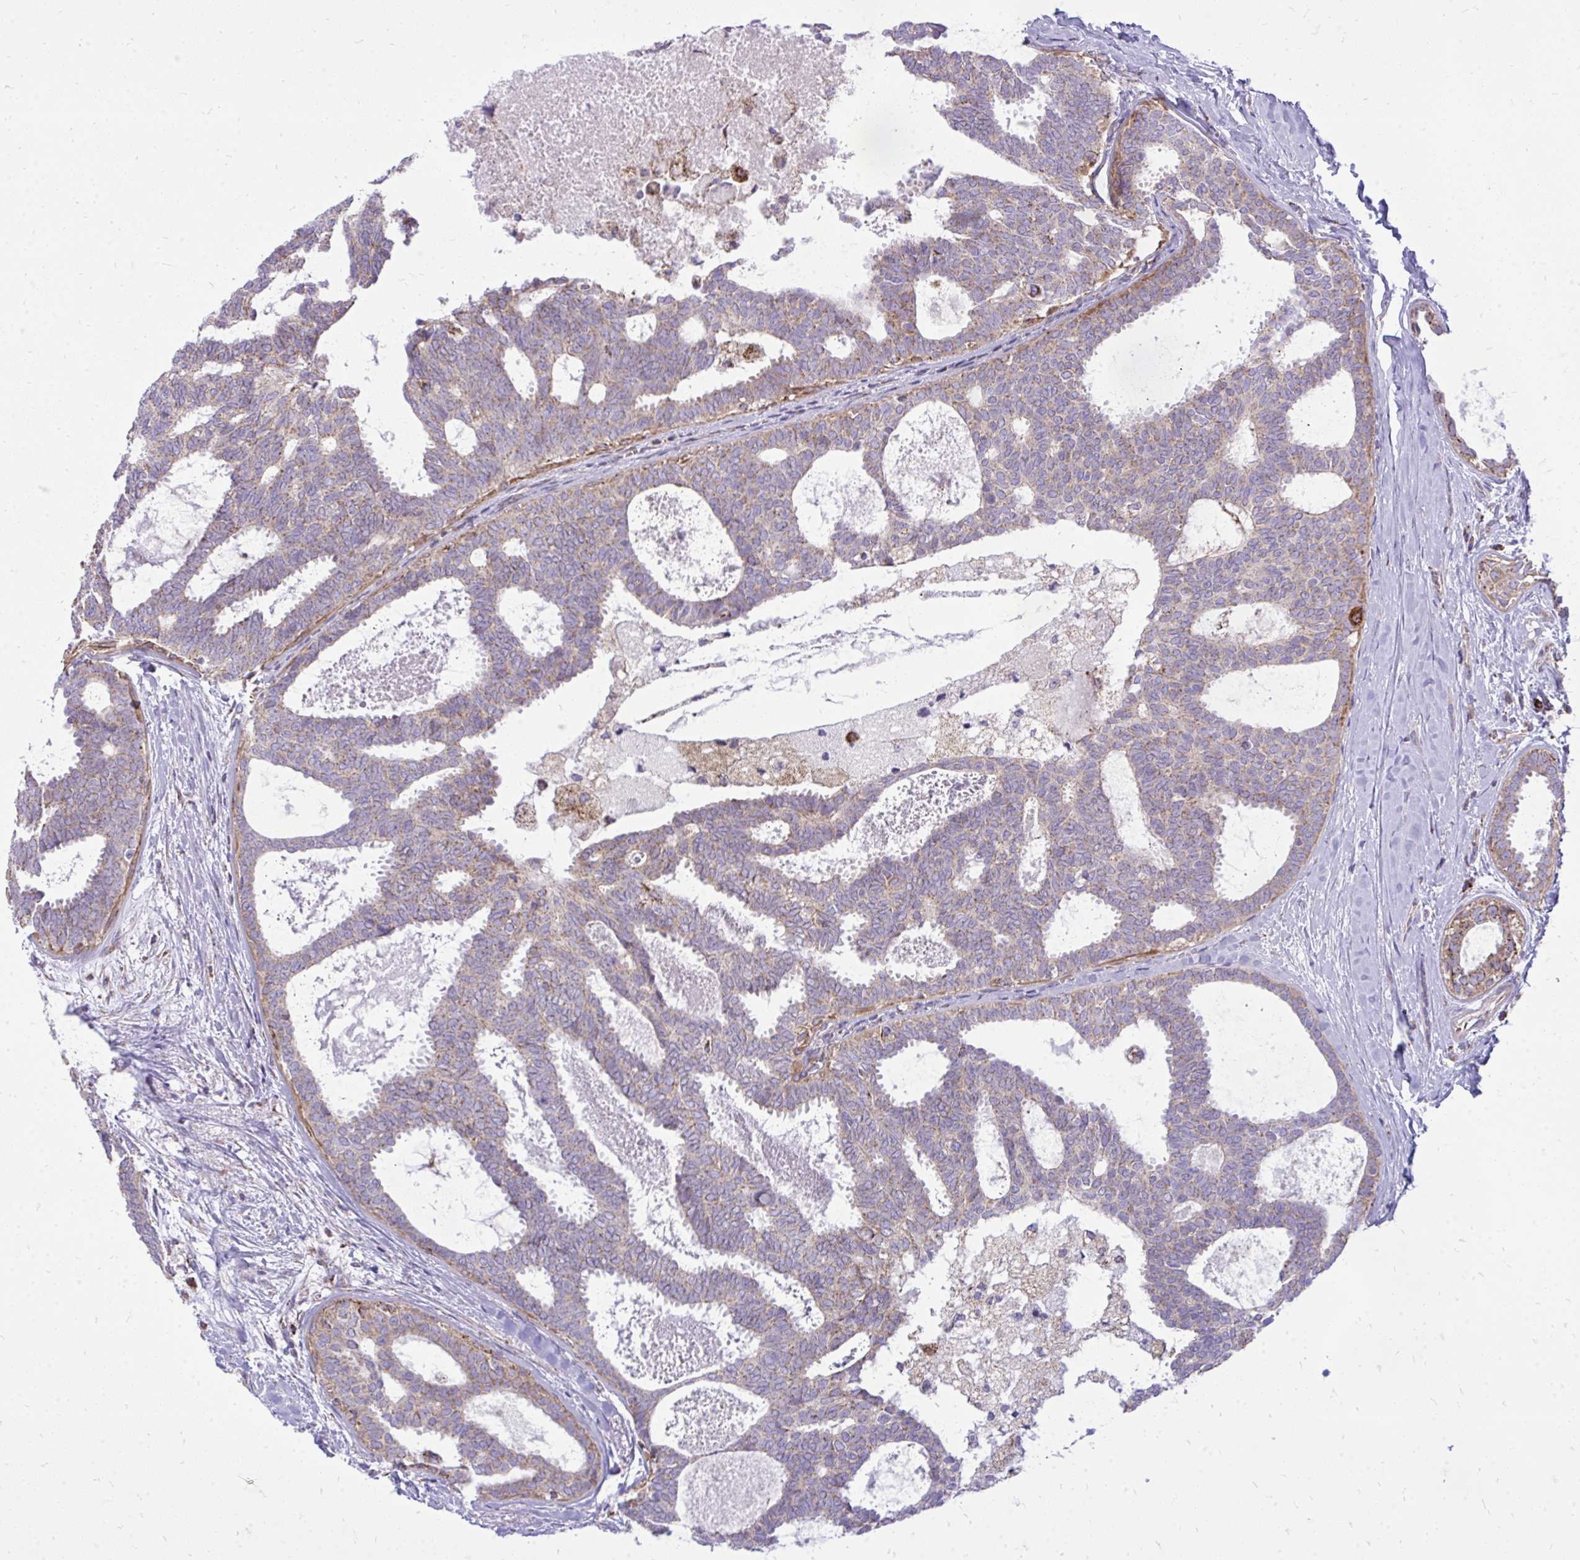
{"staining": {"intensity": "weak", "quantity": "25%-75%", "location": "cytoplasmic/membranous"}, "tissue": "breast cancer", "cell_type": "Tumor cells", "image_type": "cancer", "snomed": [{"axis": "morphology", "description": "Intraductal carcinoma, in situ"}, {"axis": "morphology", "description": "Duct carcinoma"}, {"axis": "morphology", "description": "Lobular carcinoma, in situ"}, {"axis": "topography", "description": "Breast"}], "caption": "IHC staining of intraductal carcinoma,  in situ (breast), which demonstrates low levels of weak cytoplasmic/membranous staining in approximately 25%-75% of tumor cells indicating weak cytoplasmic/membranous protein staining. The staining was performed using DAB (brown) for protein detection and nuclei were counterstained in hematoxylin (blue).", "gene": "SPTBN2", "patient": {"sex": "female", "age": 44}}